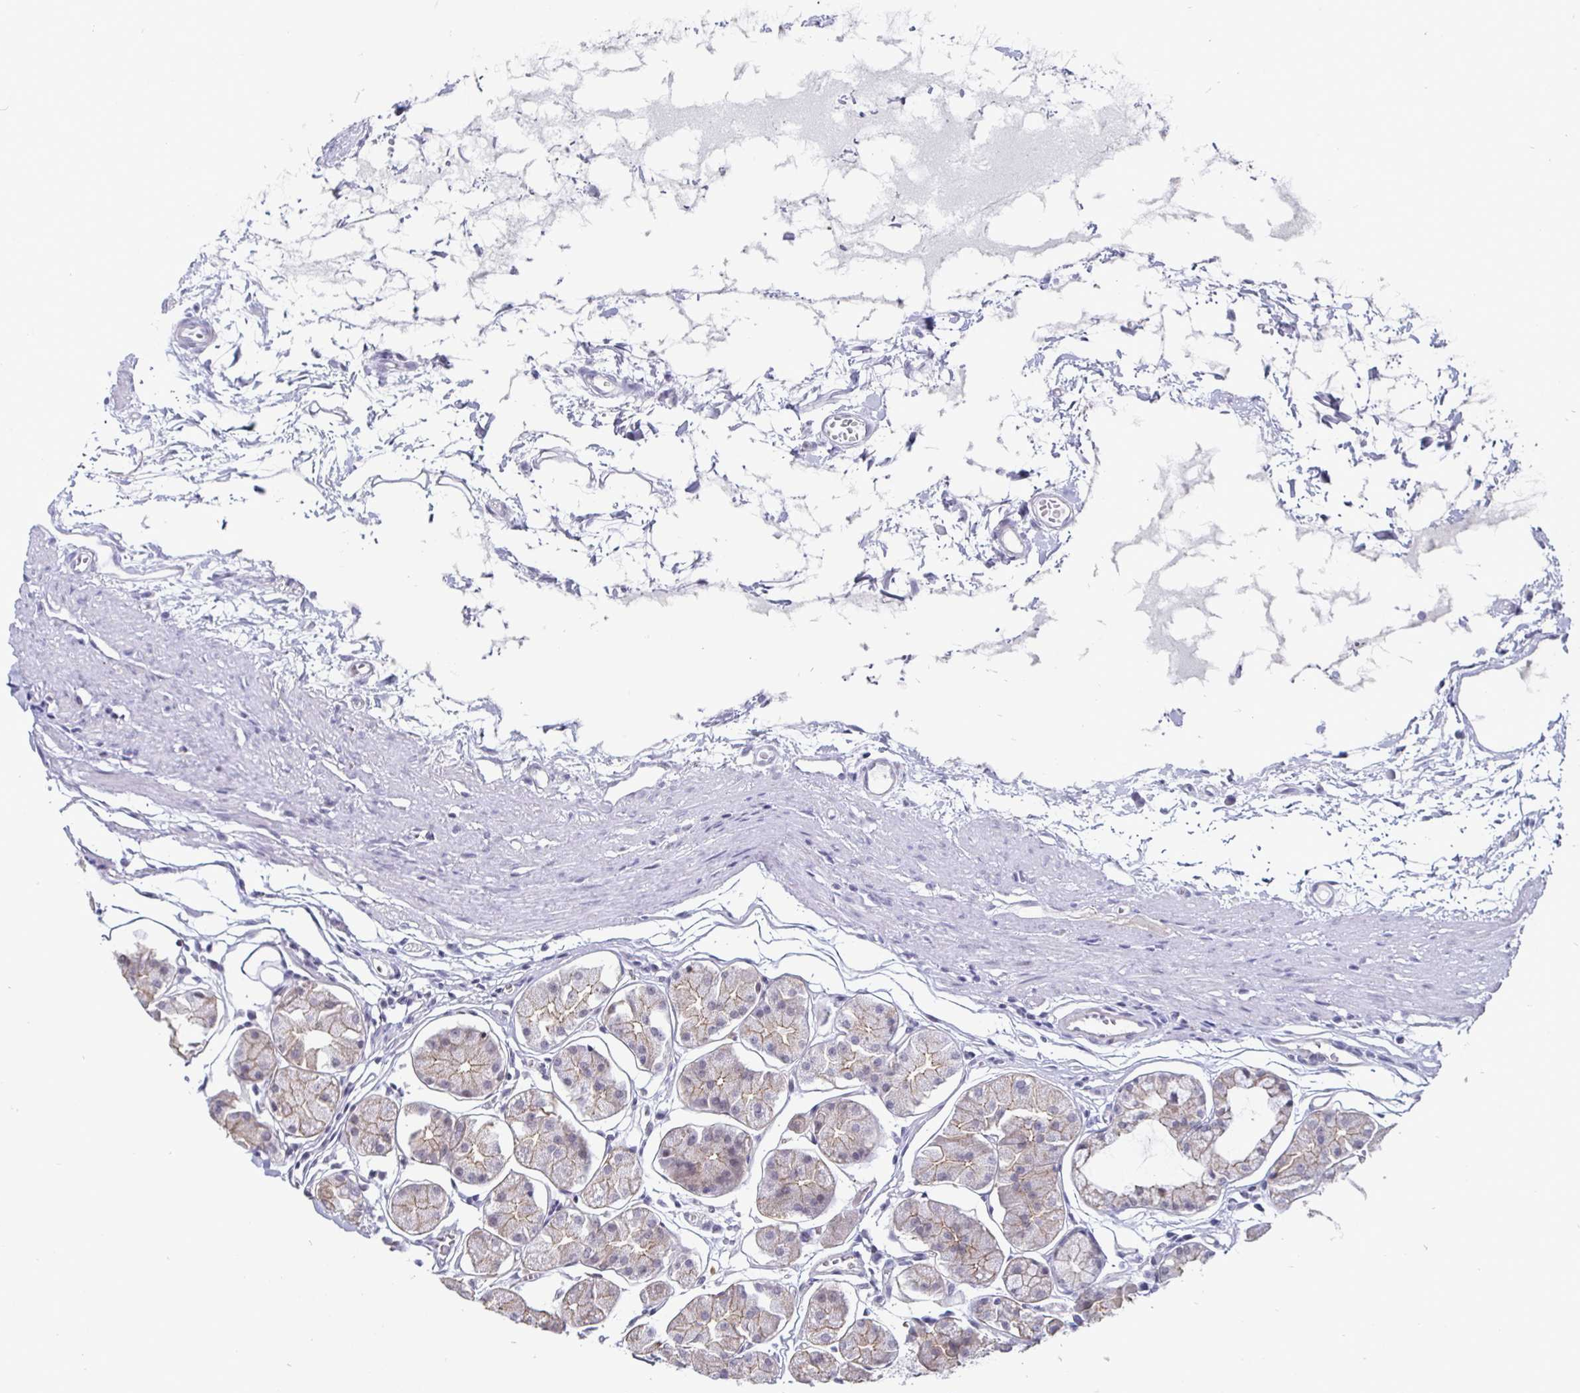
{"staining": {"intensity": "strong", "quantity": "<25%", "location": "cytoplasmic/membranous"}, "tissue": "stomach", "cell_type": "Glandular cells", "image_type": "normal", "snomed": [{"axis": "morphology", "description": "Normal tissue, NOS"}, {"axis": "topography", "description": "Stomach"}], "caption": "Immunohistochemistry of normal stomach displays medium levels of strong cytoplasmic/membranous expression in approximately <25% of glandular cells.", "gene": "OOSP2", "patient": {"sex": "male", "age": 55}}